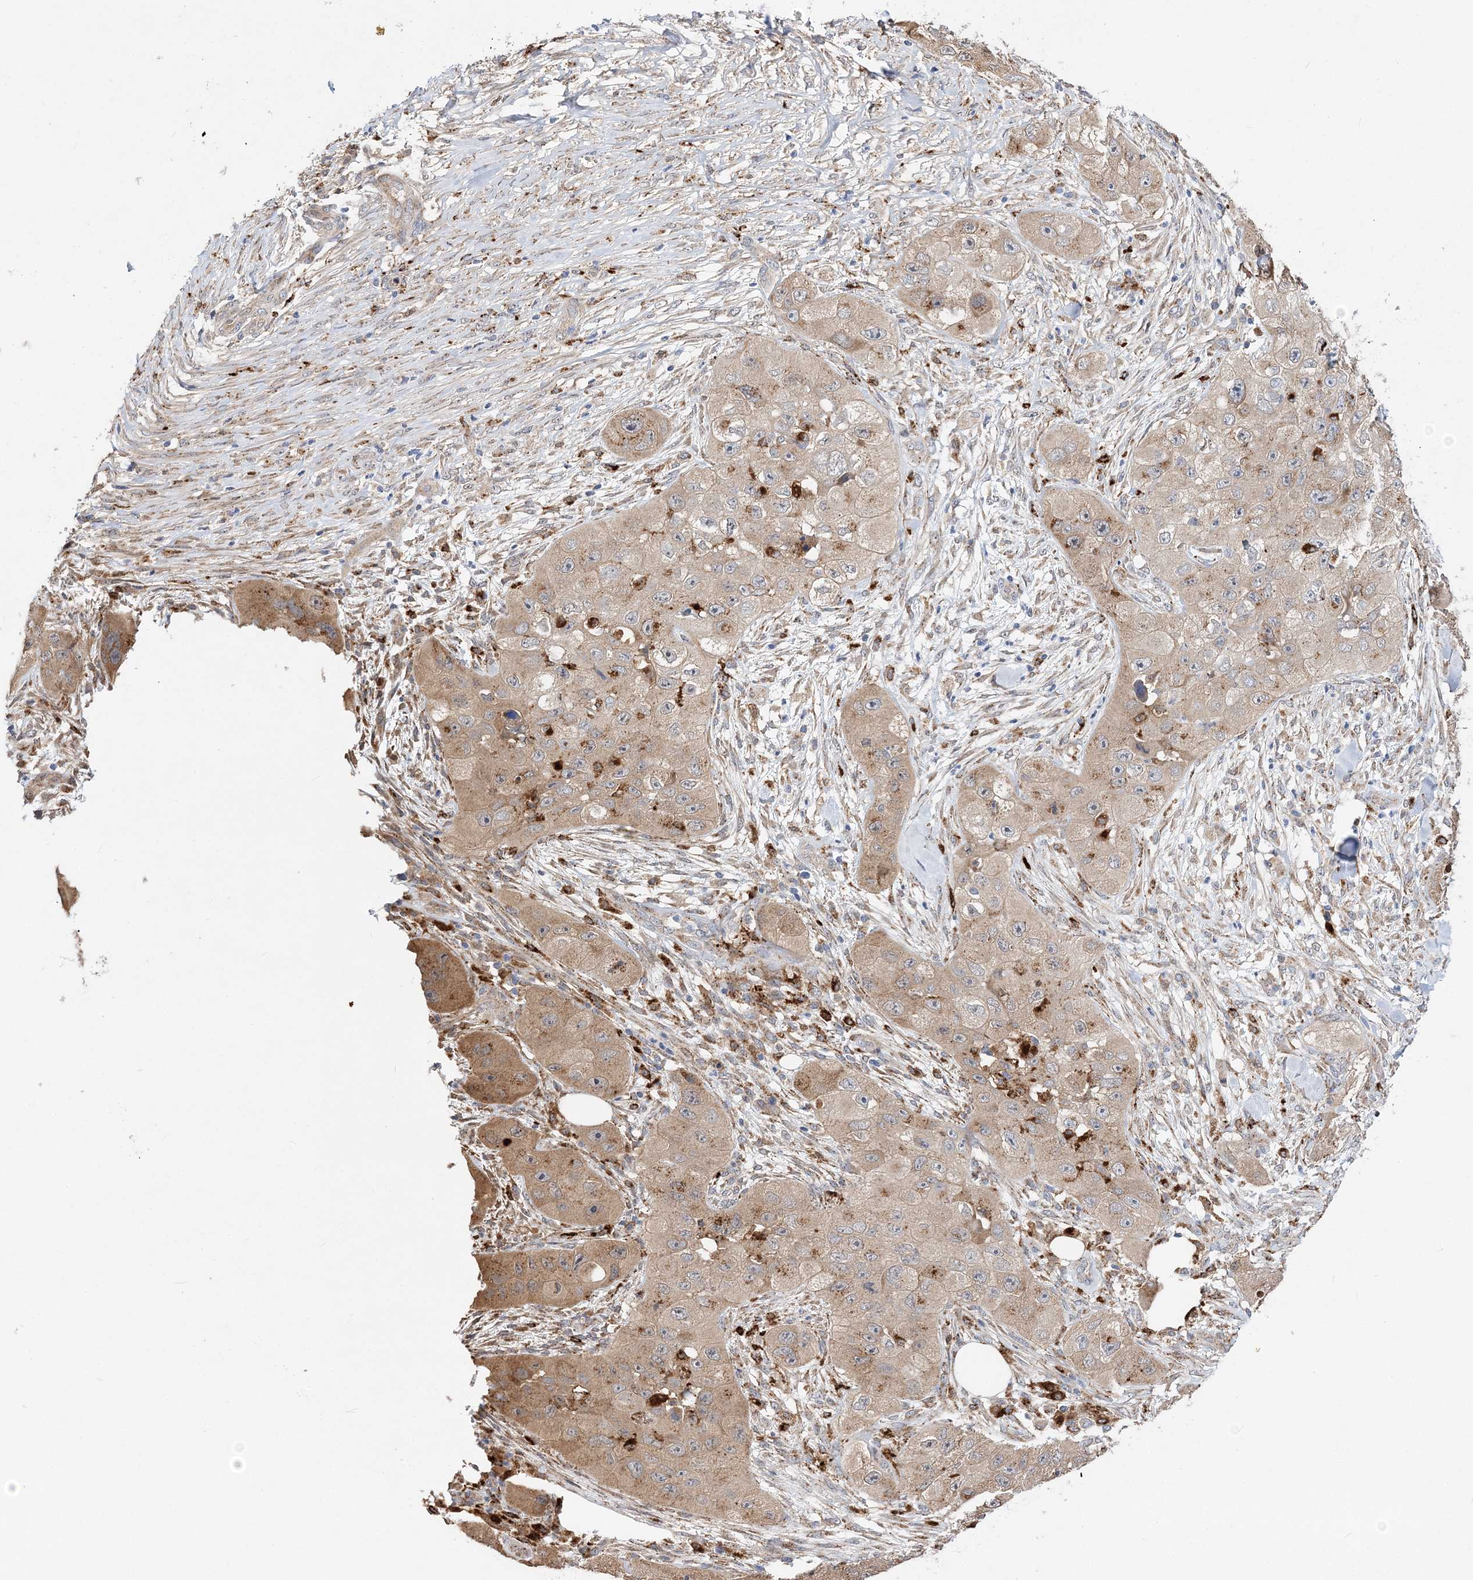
{"staining": {"intensity": "moderate", "quantity": ">75%", "location": "cytoplasmic/membranous"}, "tissue": "skin cancer", "cell_type": "Tumor cells", "image_type": "cancer", "snomed": [{"axis": "morphology", "description": "Squamous cell carcinoma, NOS"}, {"axis": "topography", "description": "Skin"}, {"axis": "topography", "description": "Subcutis"}], "caption": "Moderate cytoplasmic/membranous protein positivity is appreciated in approximately >75% of tumor cells in skin squamous cell carcinoma.", "gene": "C3orf38", "patient": {"sex": "male", "age": 73}}